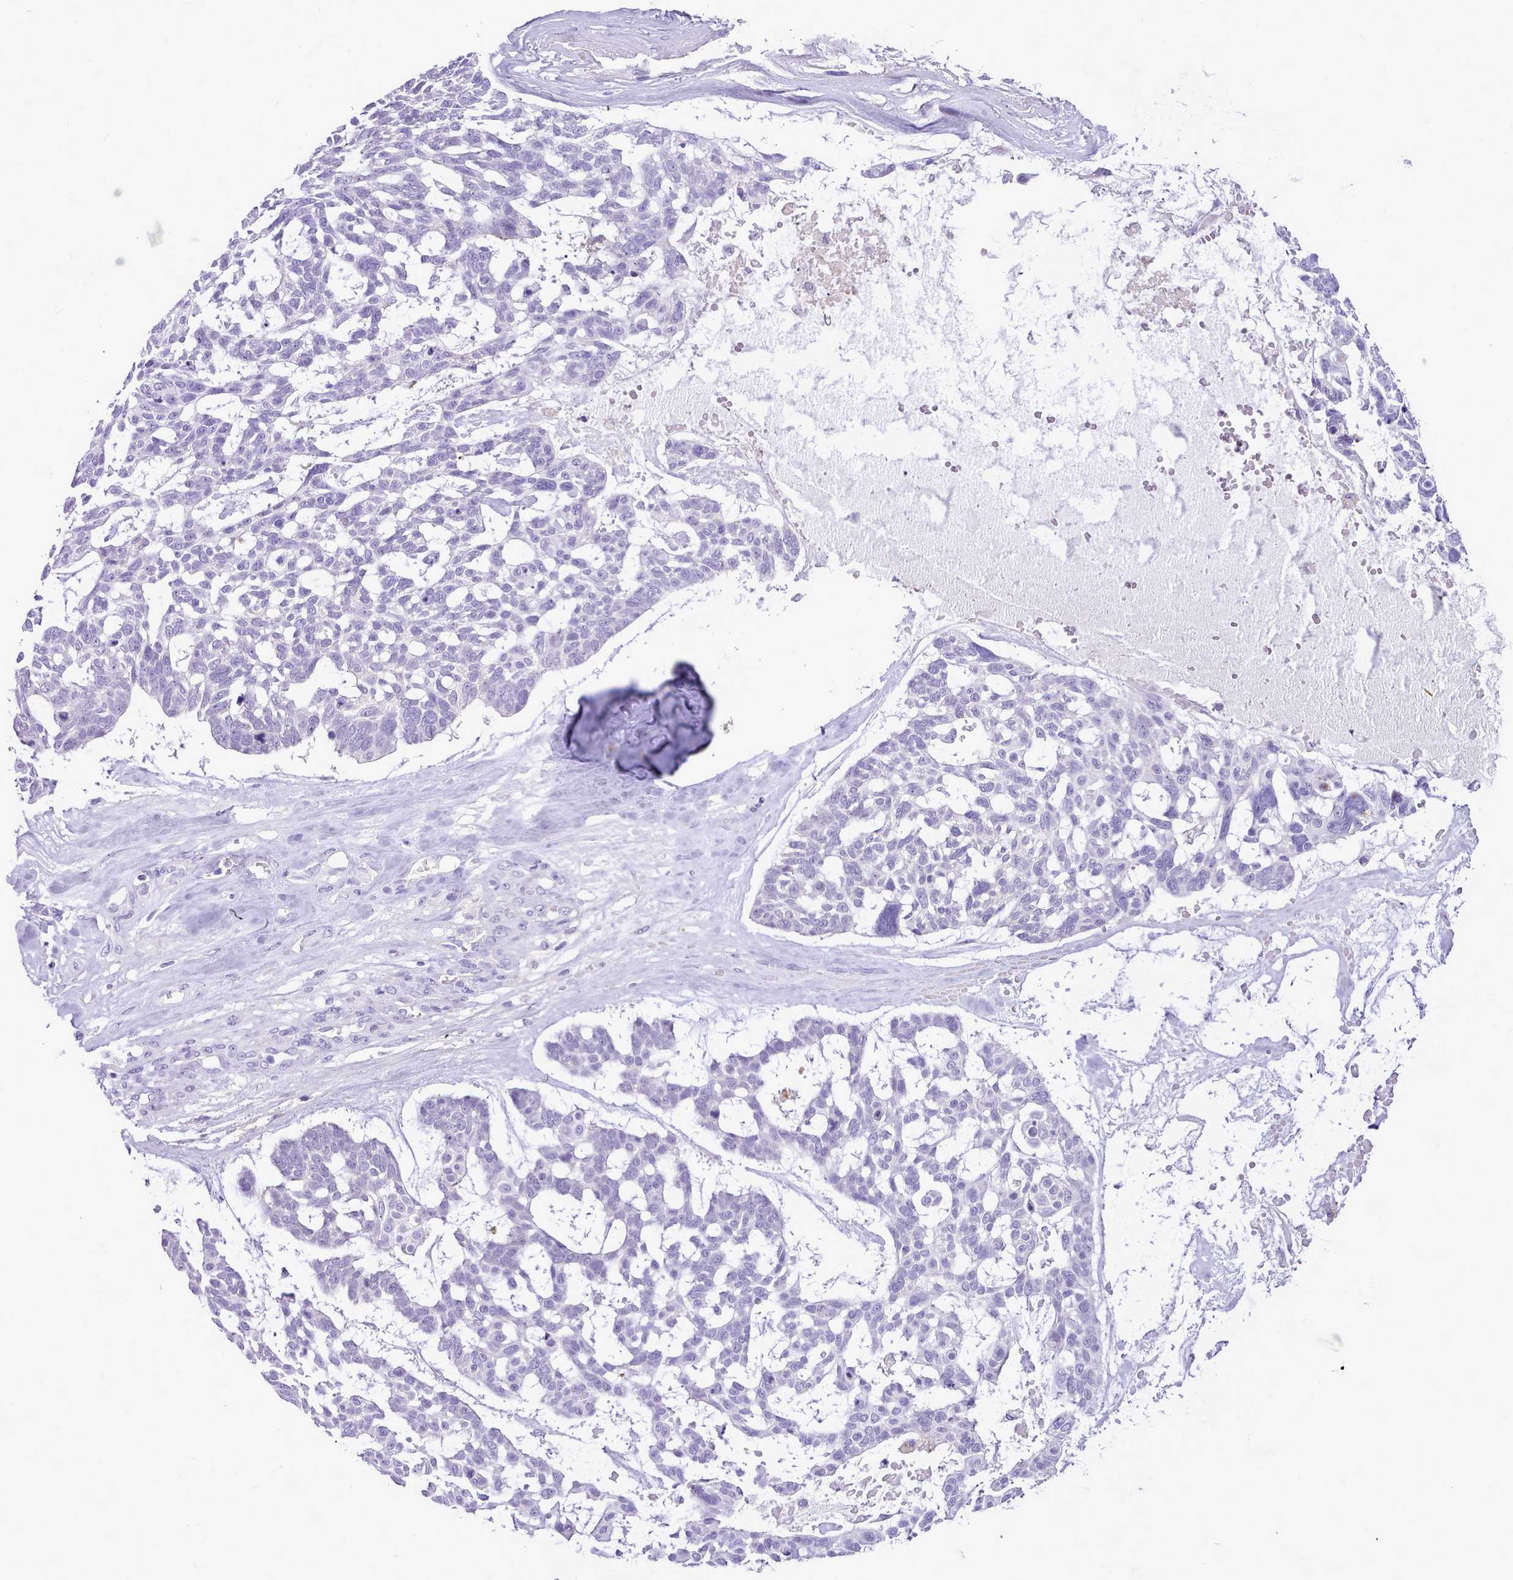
{"staining": {"intensity": "negative", "quantity": "none", "location": "none"}, "tissue": "skin cancer", "cell_type": "Tumor cells", "image_type": "cancer", "snomed": [{"axis": "morphology", "description": "Basal cell carcinoma"}, {"axis": "topography", "description": "Skin"}], "caption": "This is a micrograph of IHC staining of basal cell carcinoma (skin), which shows no staining in tumor cells.", "gene": "LRRC37A", "patient": {"sex": "male", "age": 88}}